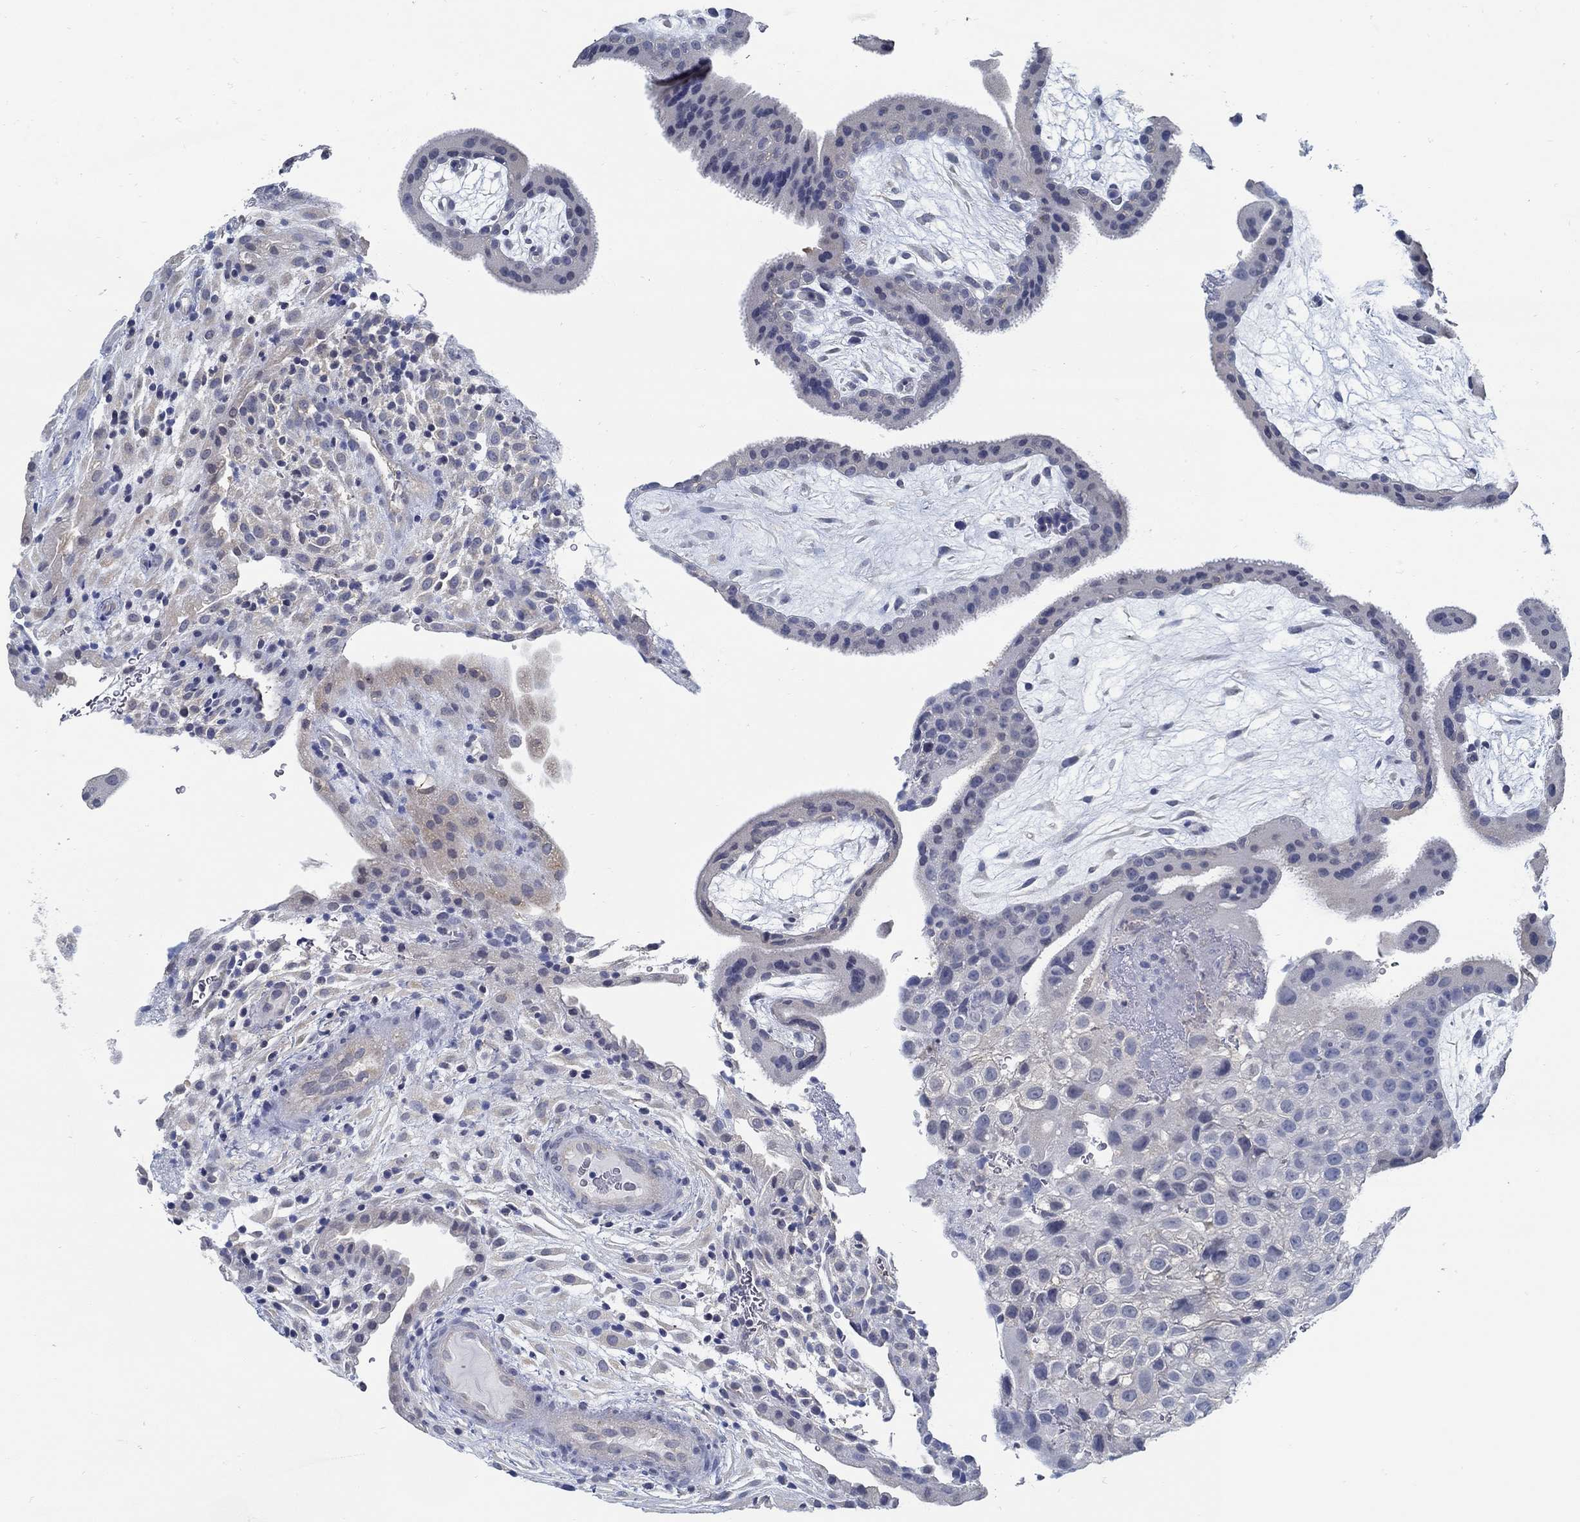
{"staining": {"intensity": "negative", "quantity": "none", "location": "none"}, "tissue": "placenta", "cell_type": "Decidual cells", "image_type": "normal", "snomed": [{"axis": "morphology", "description": "Normal tissue, NOS"}, {"axis": "topography", "description": "Placenta"}], "caption": "Decidual cells show no significant positivity in unremarkable placenta. The staining was performed using DAB to visualize the protein expression in brown, while the nuclei were stained in blue with hematoxylin (Magnification: 20x).", "gene": "PCDH11X", "patient": {"sex": "female", "age": 19}}